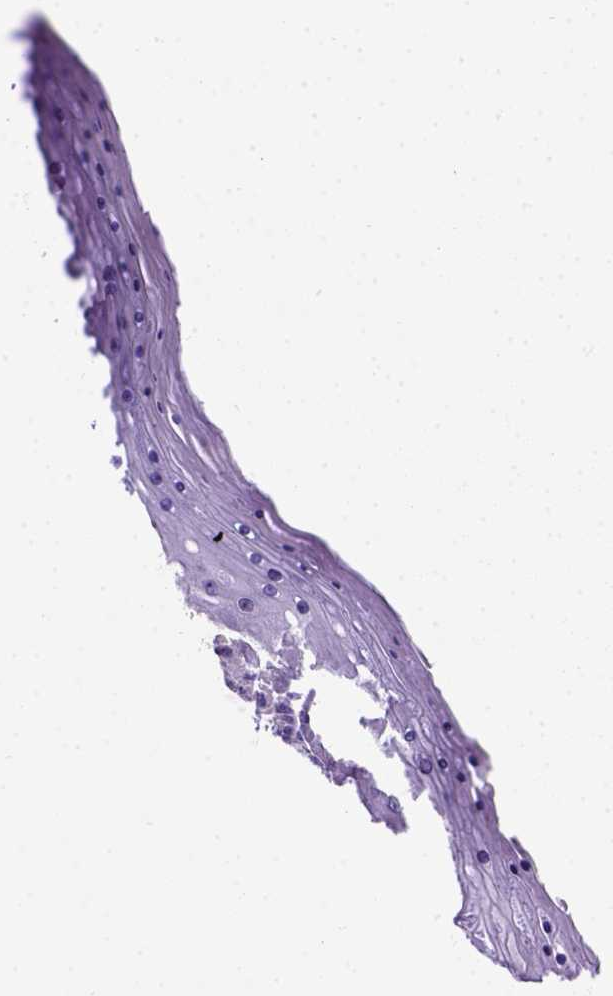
{"staining": {"intensity": "moderate", "quantity": ">75%", "location": "cytoplasmic/membranous"}, "tissue": "skin", "cell_type": "Epidermal cells", "image_type": "normal", "snomed": [{"axis": "morphology", "description": "Normal tissue, NOS"}, {"axis": "topography", "description": "Anal"}], "caption": "Protein positivity by IHC displays moderate cytoplasmic/membranous staining in approximately >75% of epidermal cells in normal skin.", "gene": "FOXI1", "patient": {"sex": "female", "age": 46}}